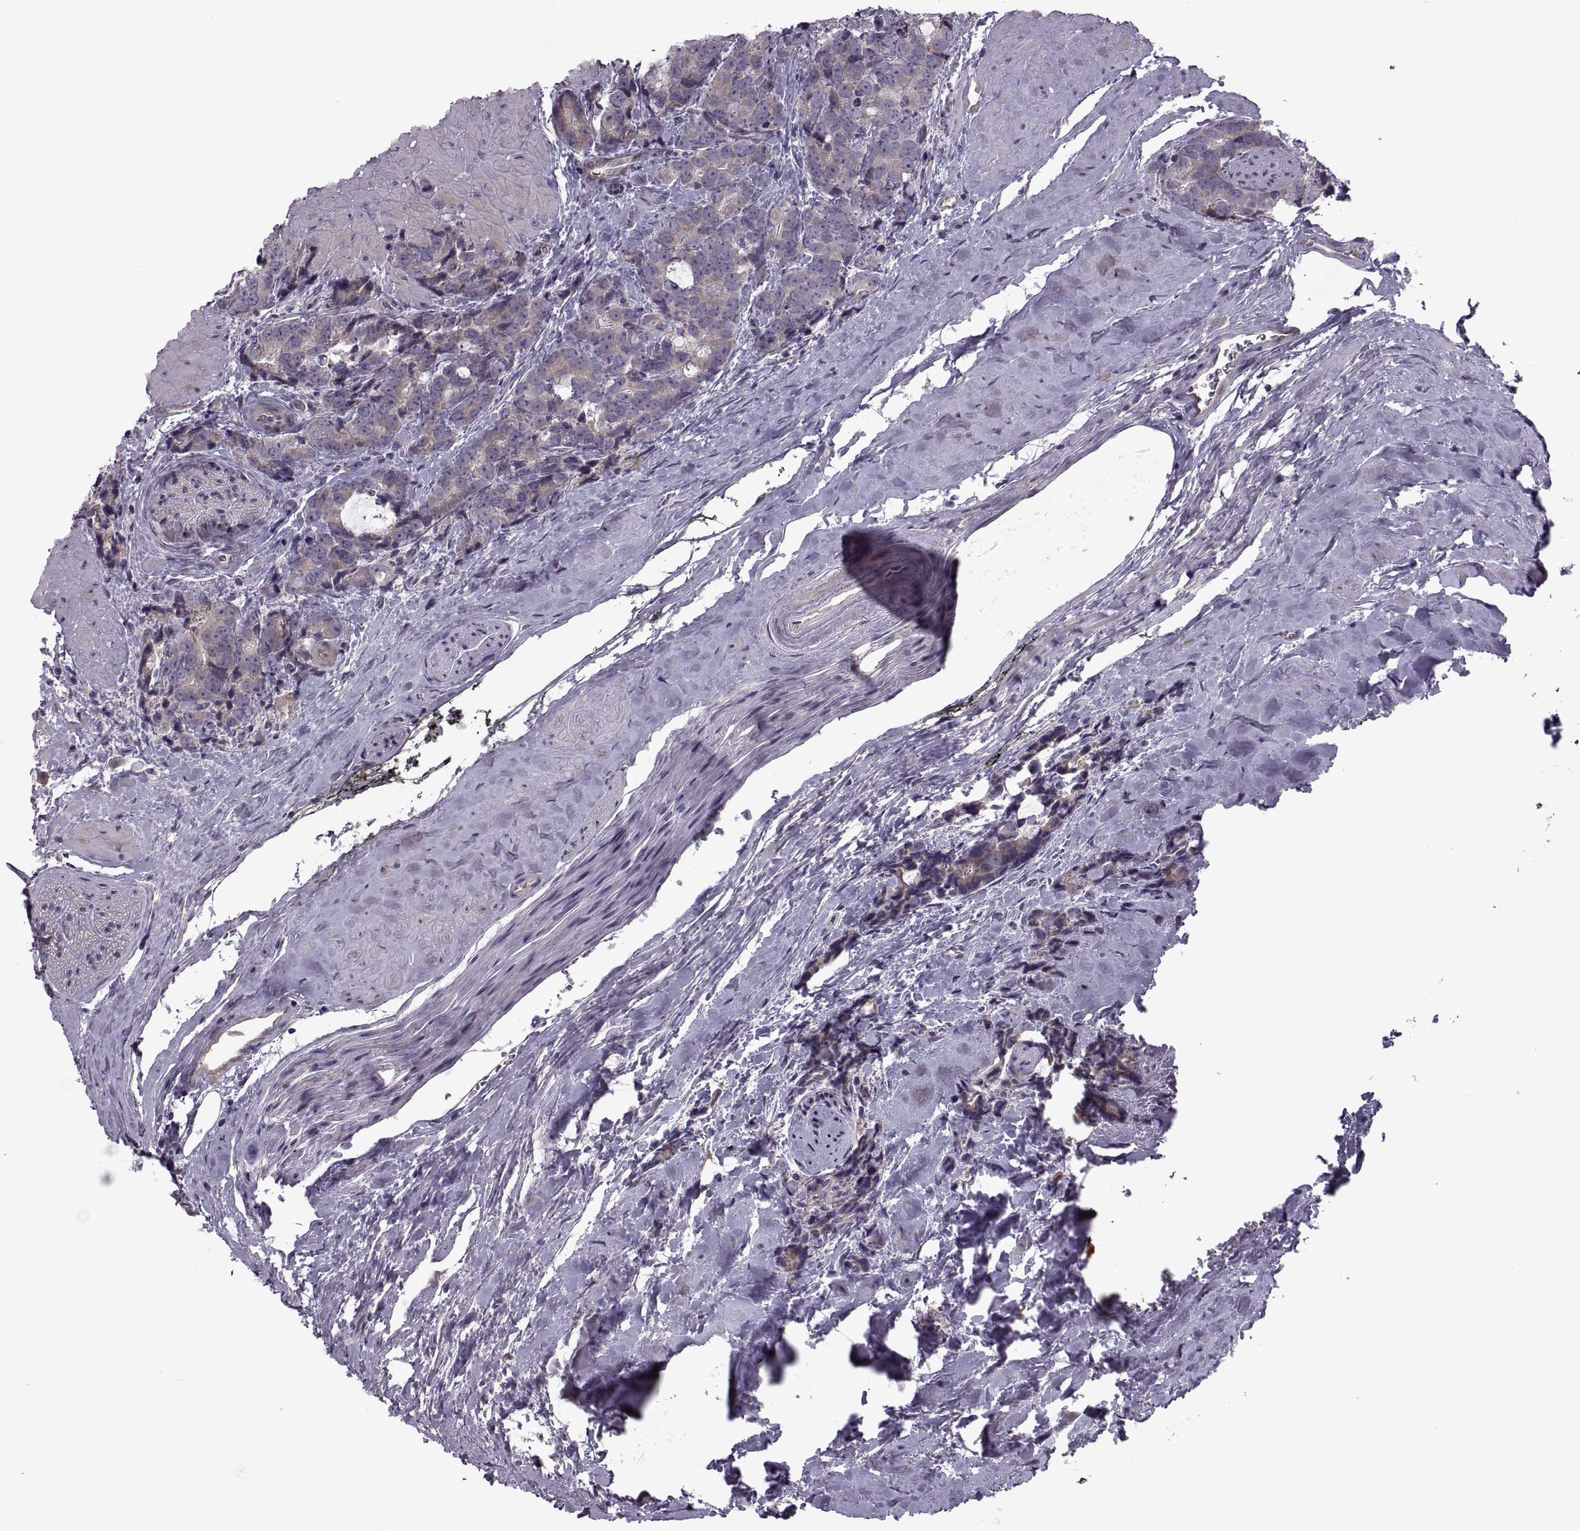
{"staining": {"intensity": "weak", "quantity": ">75%", "location": "cytoplasmic/membranous"}, "tissue": "prostate cancer", "cell_type": "Tumor cells", "image_type": "cancer", "snomed": [{"axis": "morphology", "description": "Adenocarcinoma, High grade"}, {"axis": "topography", "description": "Prostate"}], "caption": "A low amount of weak cytoplasmic/membranous staining is identified in about >75% of tumor cells in prostate high-grade adenocarcinoma tissue. Nuclei are stained in blue.", "gene": "ODF3", "patient": {"sex": "male", "age": 74}}